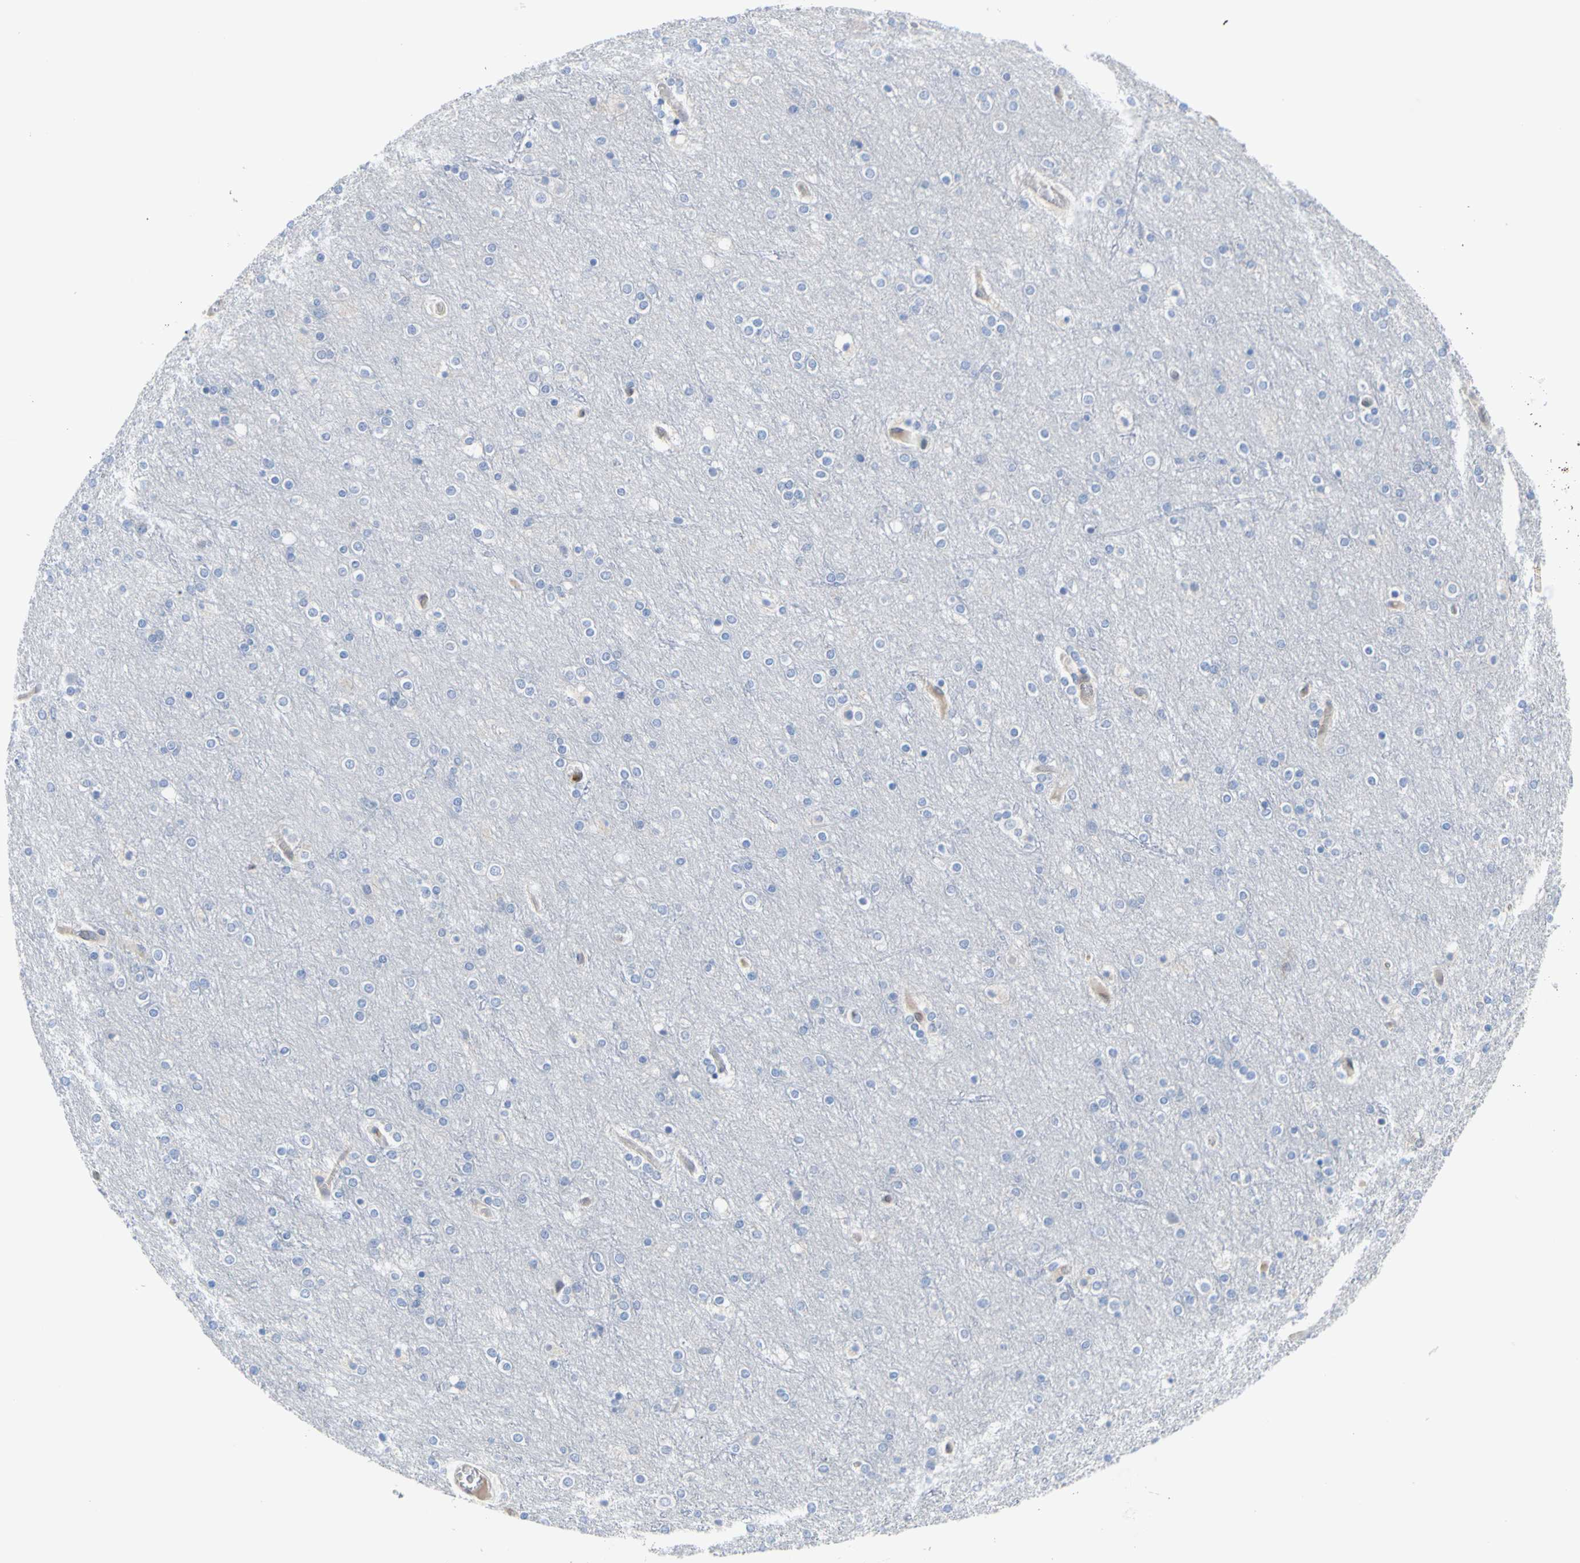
{"staining": {"intensity": "weak", "quantity": "25%-75%", "location": "cytoplasmic/membranous"}, "tissue": "cerebral cortex", "cell_type": "Endothelial cells", "image_type": "normal", "snomed": [{"axis": "morphology", "description": "Normal tissue, NOS"}, {"axis": "topography", "description": "Cerebral cortex"}], "caption": "Immunohistochemical staining of unremarkable human cerebral cortex shows weak cytoplasmic/membranous protein expression in about 25%-75% of endothelial cells.", "gene": "MCL1", "patient": {"sex": "female", "age": 54}}